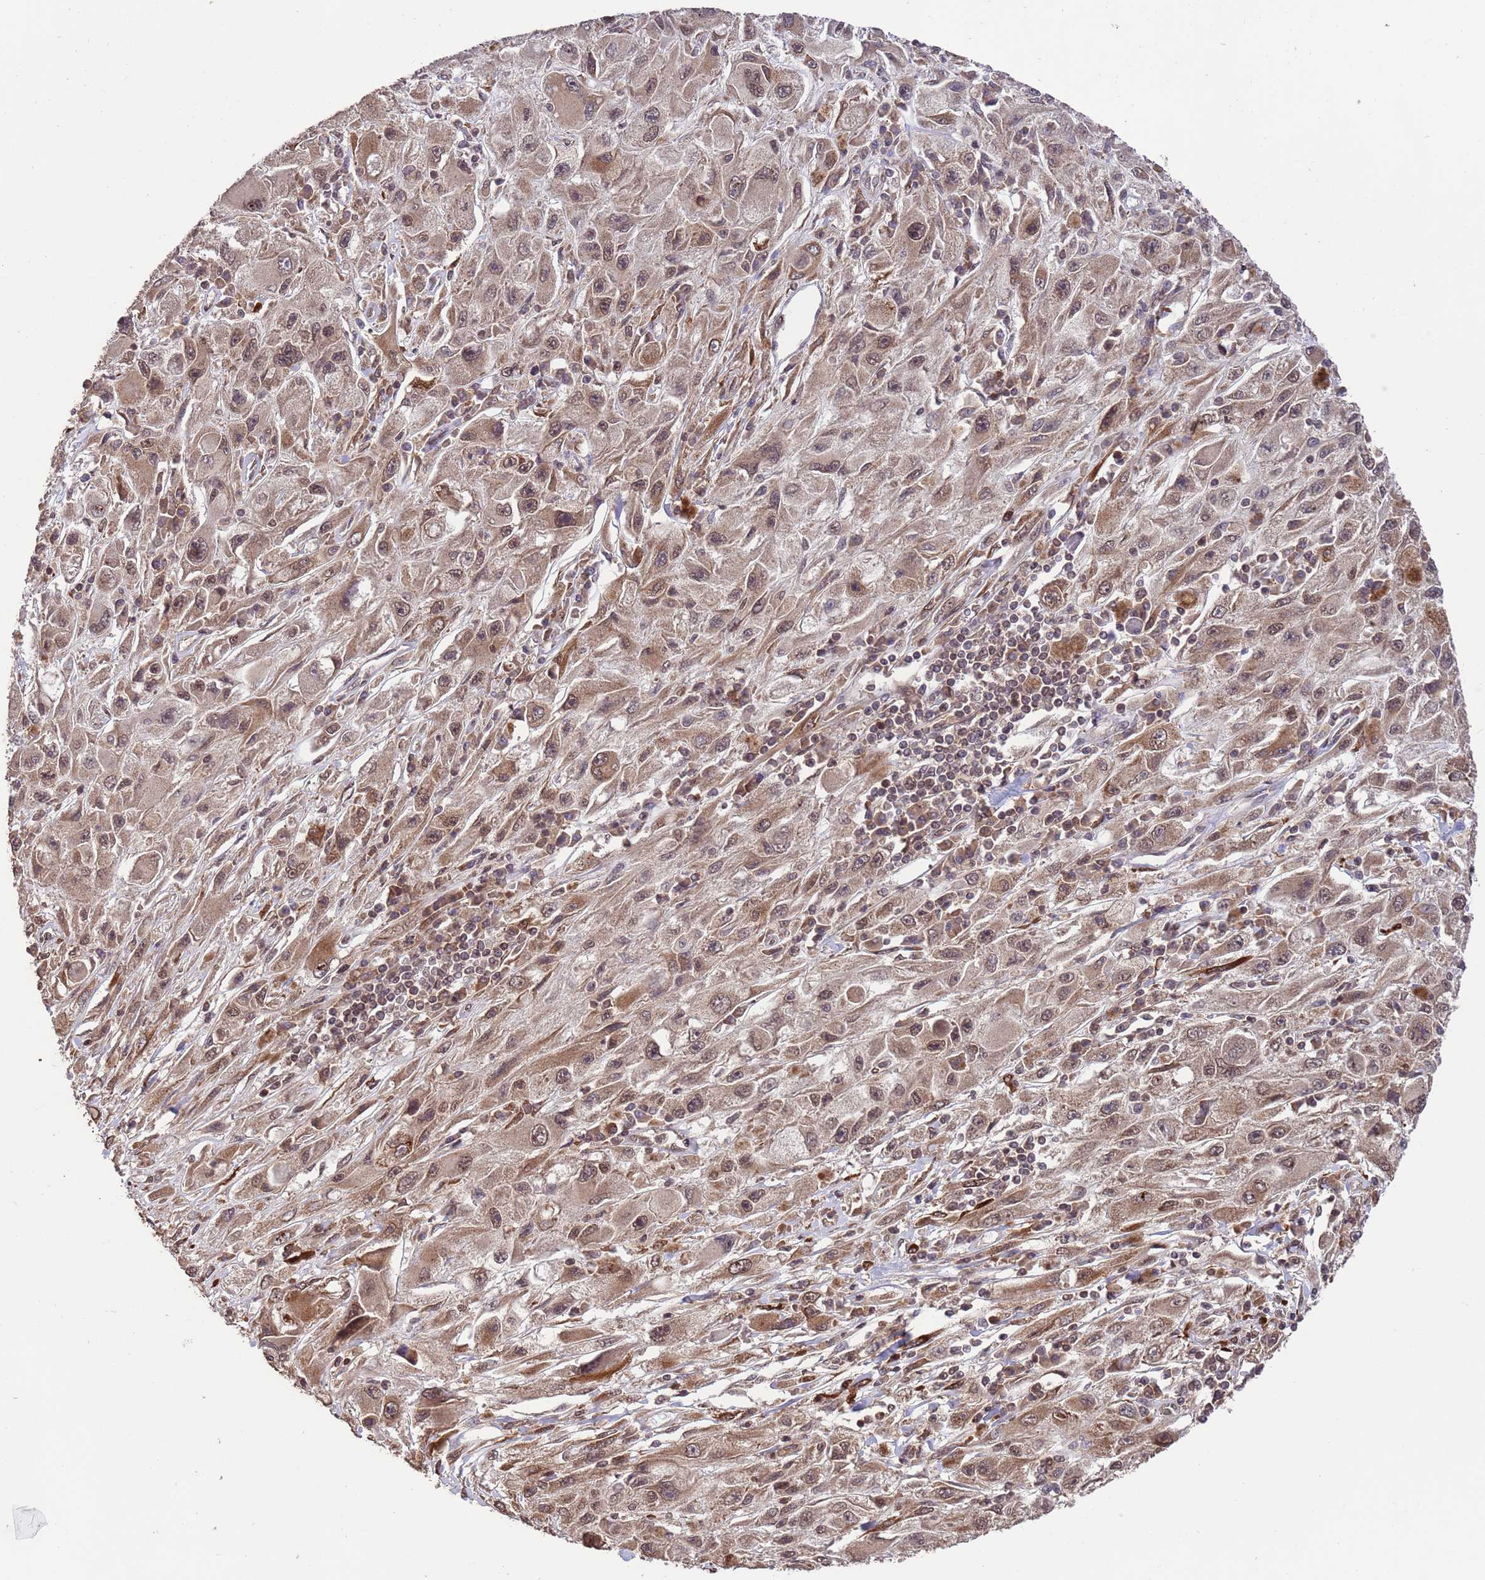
{"staining": {"intensity": "moderate", "quantity": ">75%", "location": "nuclear"}, "tissue": "melanoma", "cell_type": "Tumor cells", "image_type": "cancer", "snomed": [{"axis": "morphology", "description": "Malignant melanoma, Metastatic site"}, {"axis": "topography", "description": "Skin"}], "caption": "Immunohistochemistry micrograph of neoplastic tissue: human malignant melanoma (metastatic site) stained using immunohistochemistry demonstrates medium levels of moderate protein expression localized specifically in the nuclear of tumor cells, appearing as a nuclear brown color.", "gene": "VSTM4", "patient": {"sex": "male", "age": 53}}